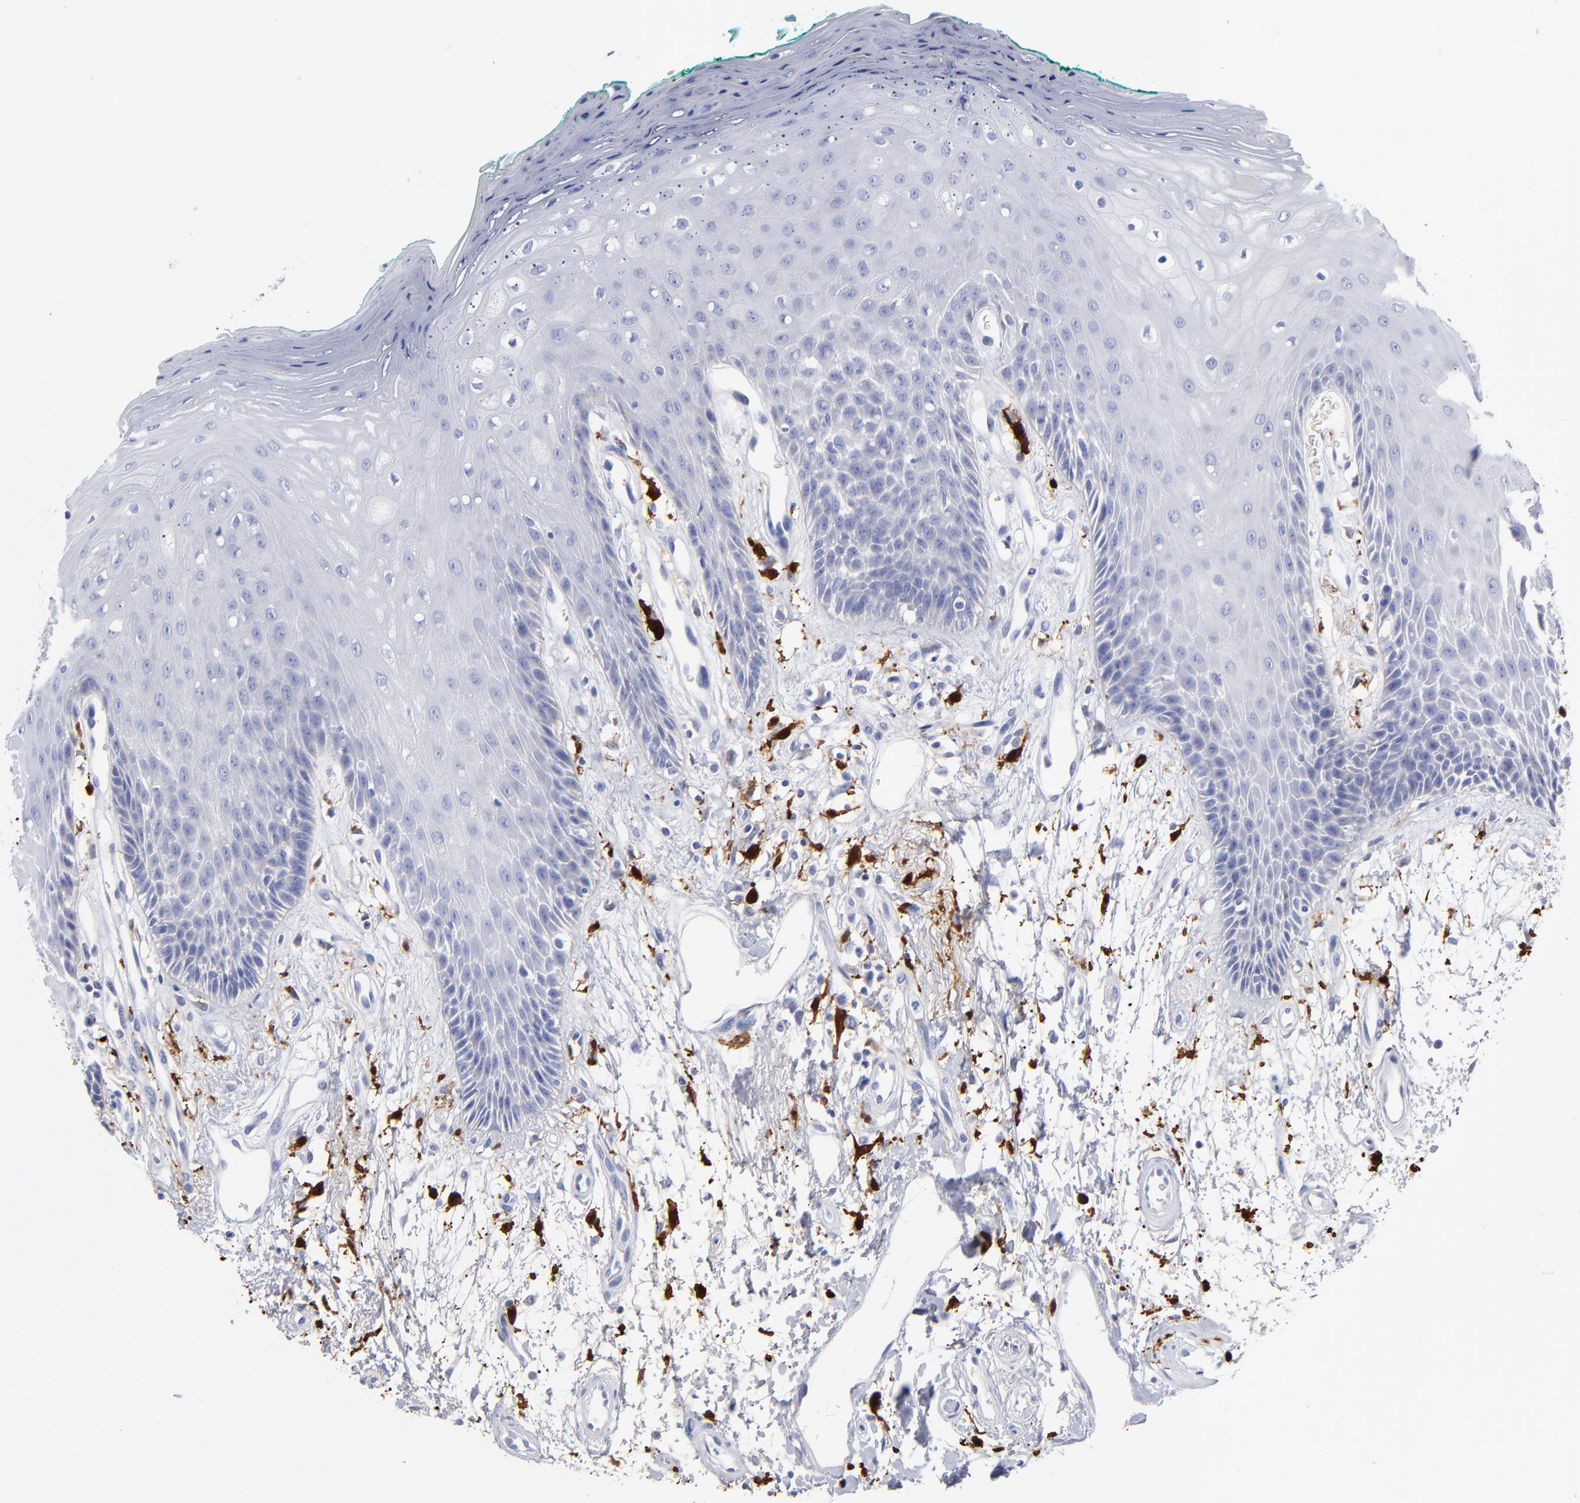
{"staining": {"intensity": "negative", "quantity": "none", "location": "none"}, "tissue": "oral mucosa", "cell_type": "Squamous epithelial cells", "image_type": "normal", "snomed": [{"axis": "morphology", "description": "Normal tissue, NOS"}, {"axis": "morphology", "description": "Squamous cell carcinoma, NOS"}, {"axis": "topography", "description": "Skeletal muscle"}, {"axis": "topography", "description": "Oral tissue"}, {"axis": "topography", "description": "Head-Neck"}], "caption": "This micrograph is of unremarkable oral mucosa stained with immunohistochemistry to label a protein in brown with the nuclei are counter-stained blue. There is no positivity in squamous epithelial cells. The staining was performed using DAB (3,3'-diaminobenzidine) to visualize the protein expression in brown, while the nuclei were stained in blue with hematoxylin (Magnification: 20x).", "gene": "PTP4A1", "patient": {"sex": "female", "age": 84}}